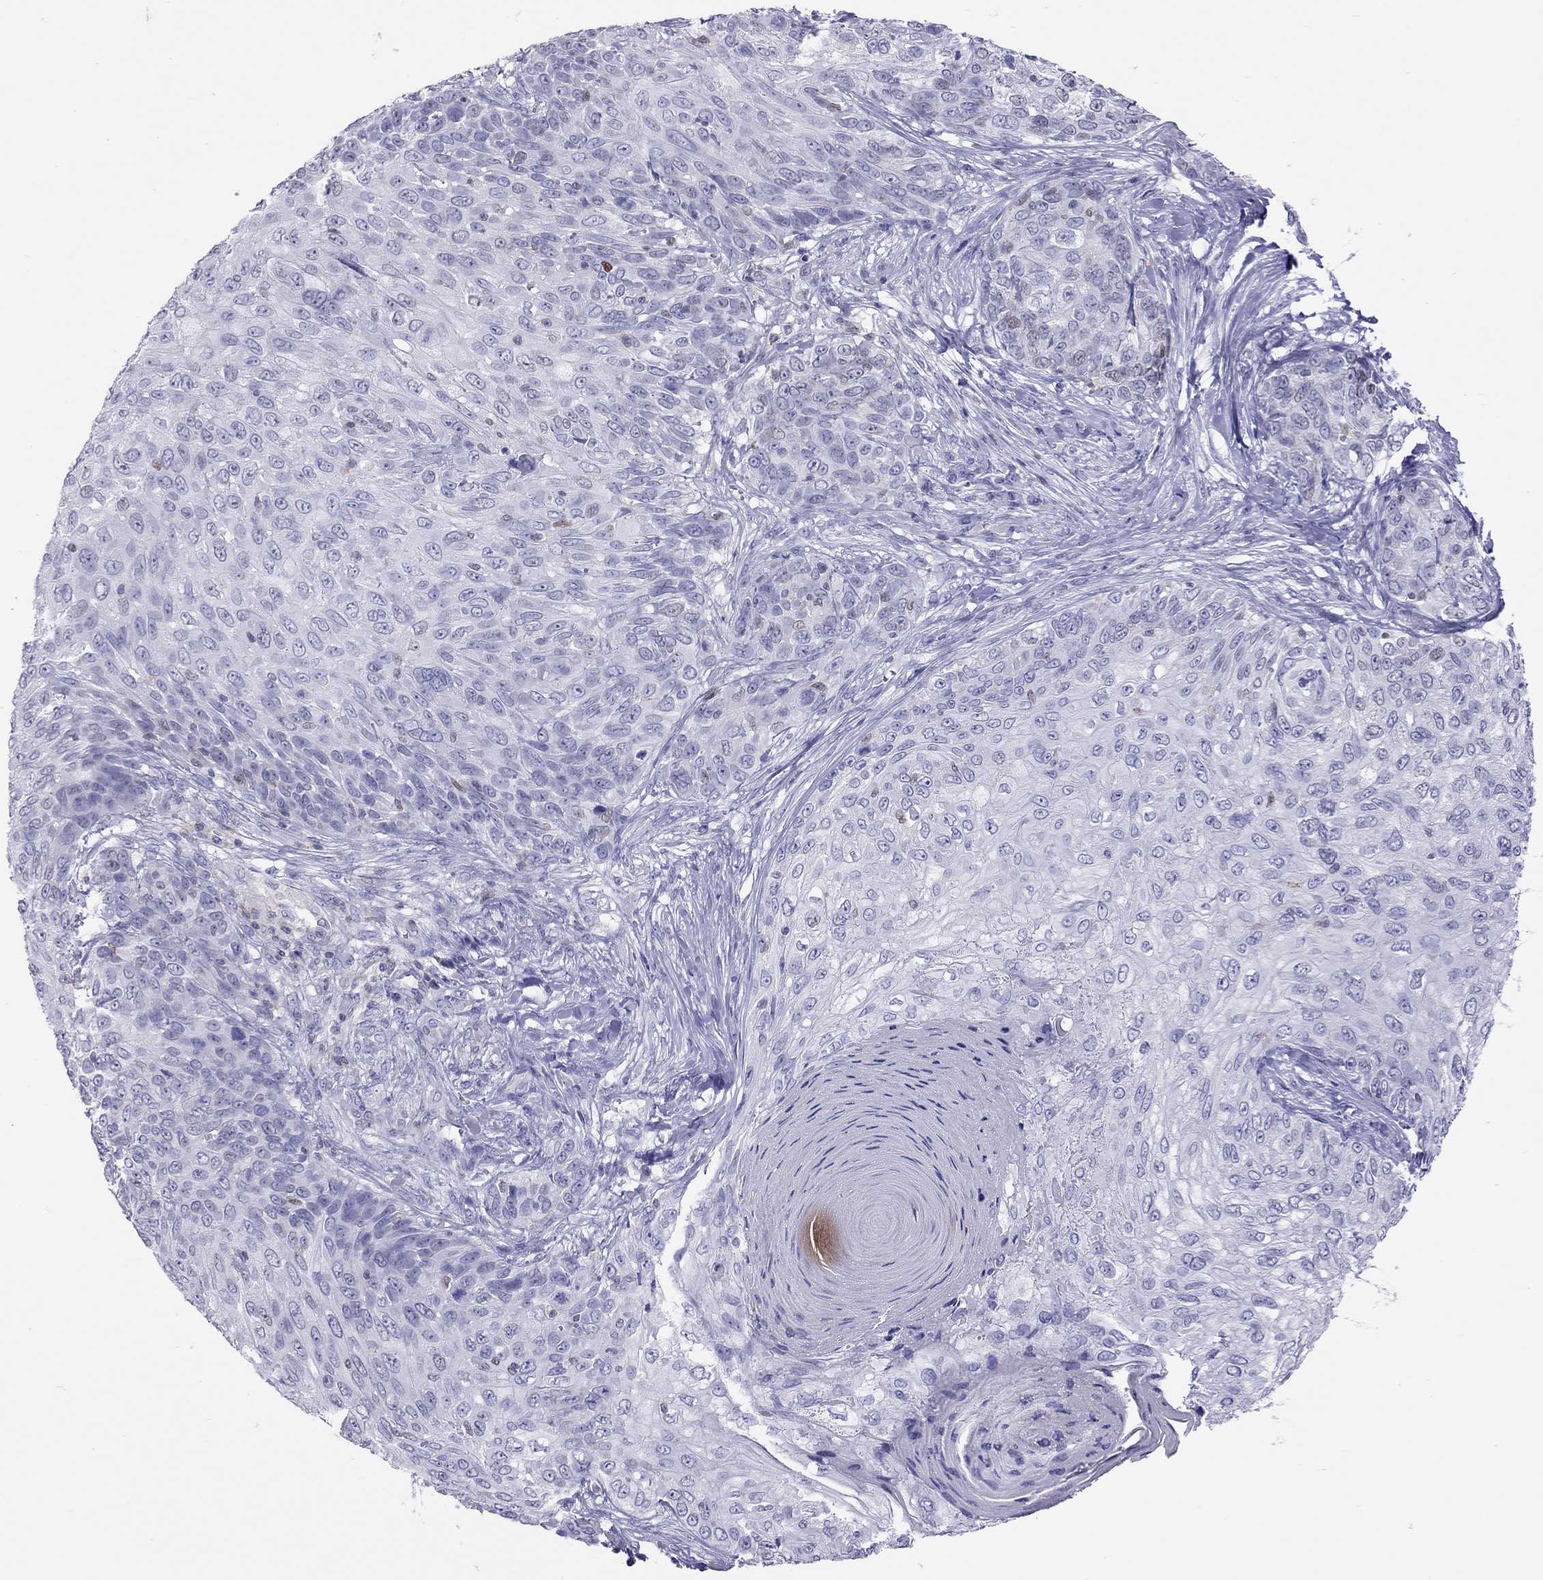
{"staining": {"intensity": "negative", "quantity": "none", "location": "none"}, "tissue": "skin cancer", "cell_type": "Tumor cells", "image_type": "cancer", "snomed": [{"axis": "morphology", "description": "Squamous cell carcinoma, NOS"}, {"axis": "topography", "description": "Skin"}], "caption": "There is no significant positivity in tumor cells of squamous cell carcinoma (skin).", "gene": "STAG3", "patient": {"sex": "male", "age": 92}}